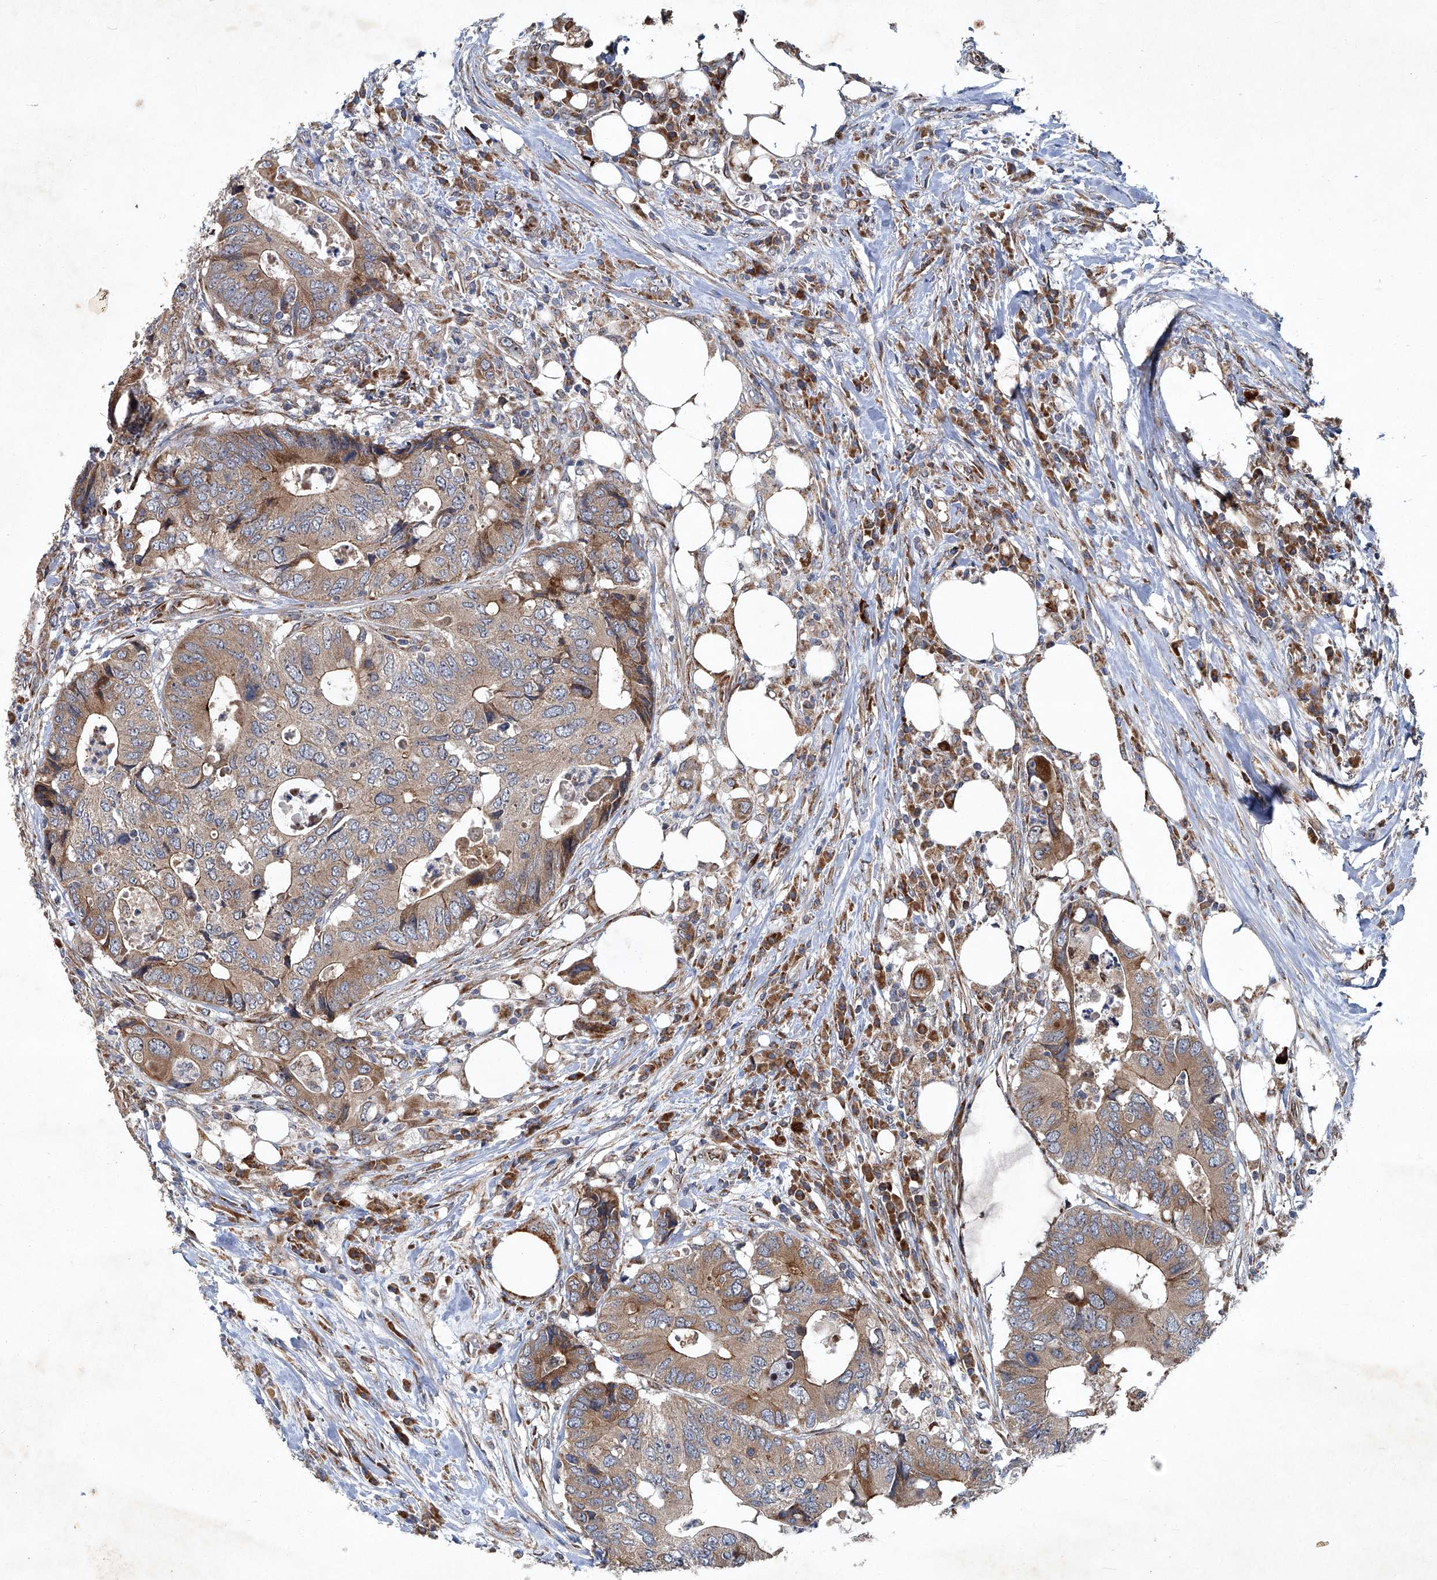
{"staining": {"intensity": "moderate", "quantity": "25%-75%", "location": "cytoplasmic/membranous"}, "tissue": "colorectal cancer", "cell_type": "Tumor cells", "image_type": "cancer", "snomed": [{"axis": "morphology", "description": "Adenocarcinoma, NOS"}, {"axis": "topography", "description": "Colon"}], "caption": "Immunohistochemical staining of human colorectal adenocarcinoma exhibits moderate cytoplasmic/membranous protein staining in about 25%-75% of tumor cells.", "gene": "GPR132", "patient": {"sex": "male", "age": 71}}